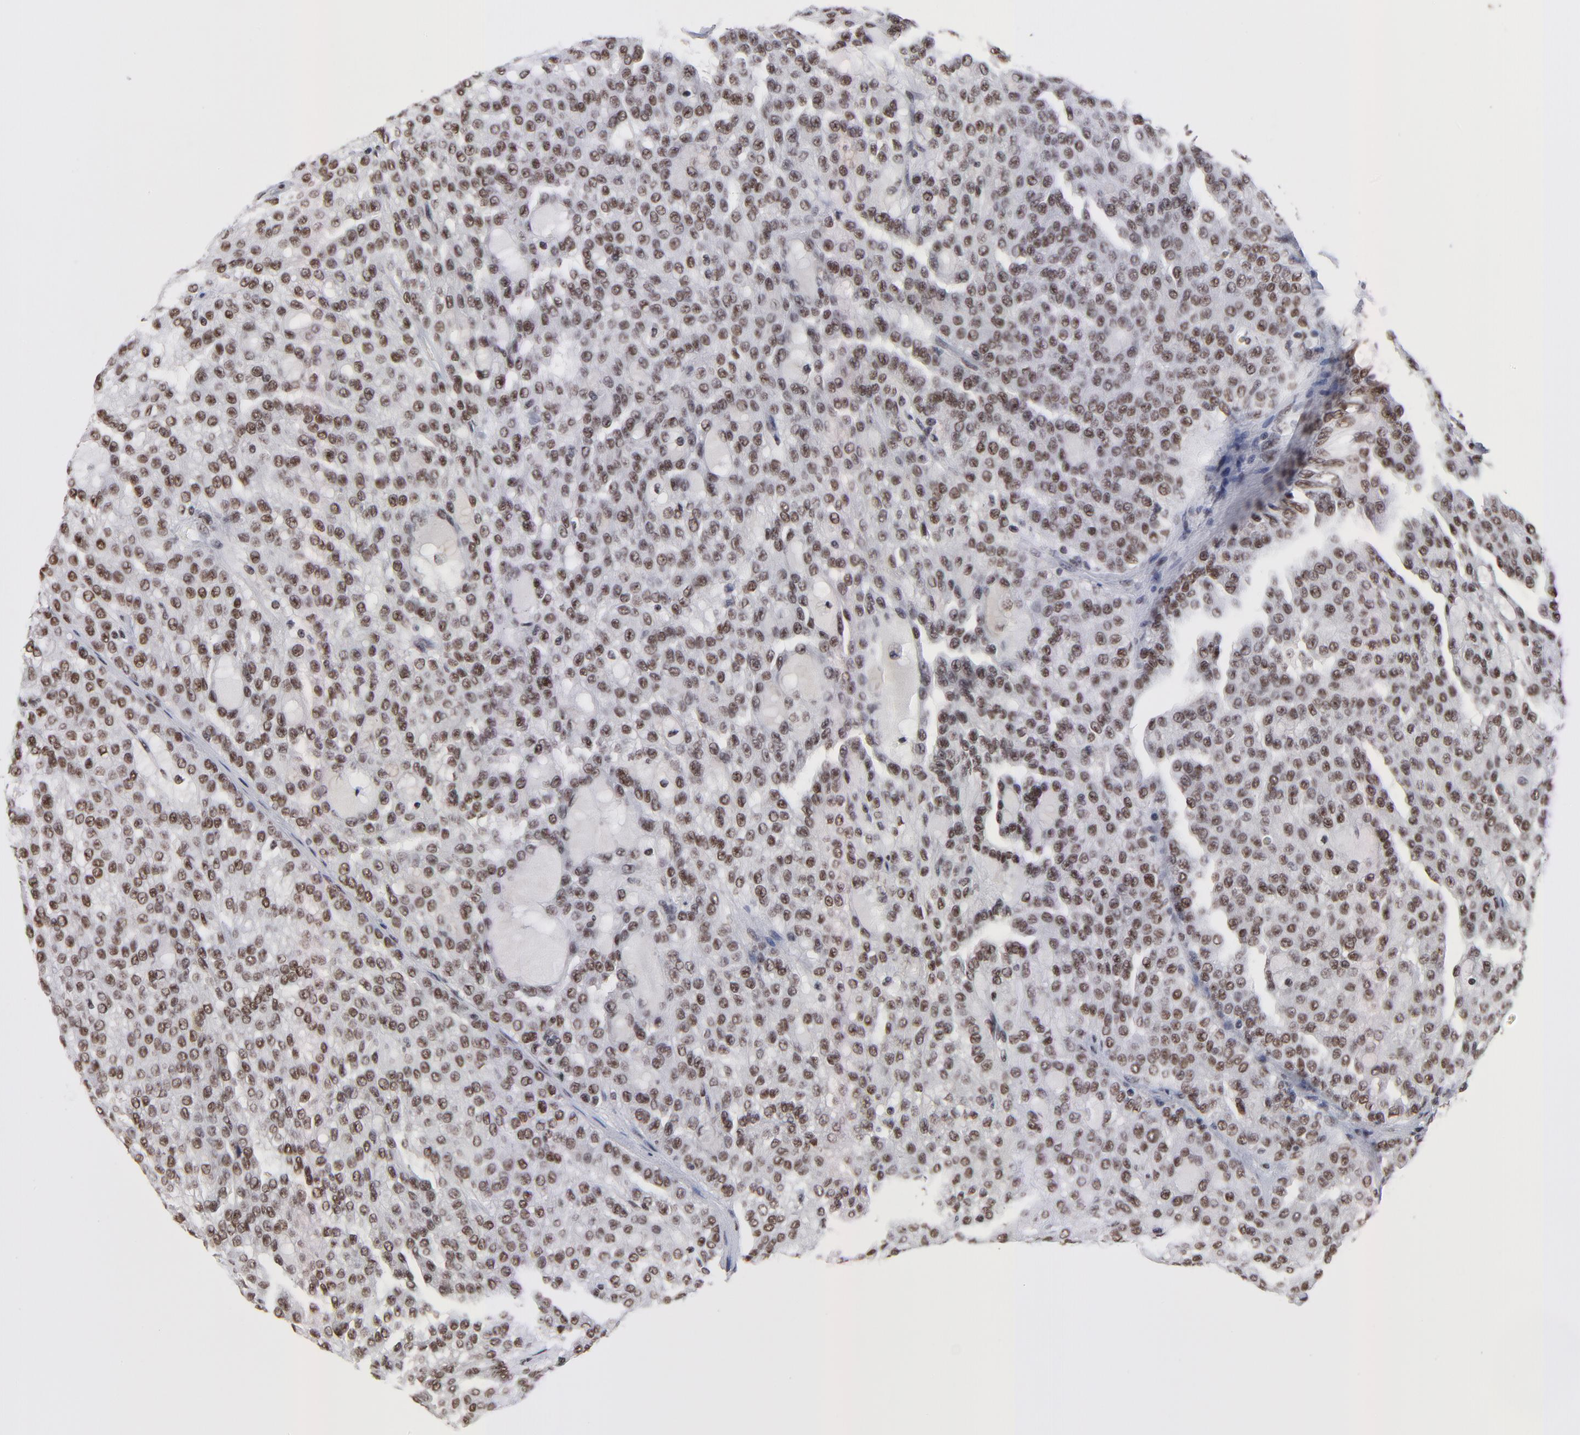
{"staining": {"intensity": "moderate", "quantity": ">75%", "location": "nuclear"}, "tissue": "renal cancer", "cell_type": "Tumor cells", "image_type": "cancer", "snomed": [{"axis": "morphology", "description": "Adenocarcinoma, NOS"}, {"axis": "topography", "description": "Kidney"}], "caption": "Renal cancer was stained to show a protein in brown. There is medium levels of moderate nuclear expression in about >75% of tumor cells.", "gene": "ZMYM3", "patient": {"sex": "male", "age": 63}}